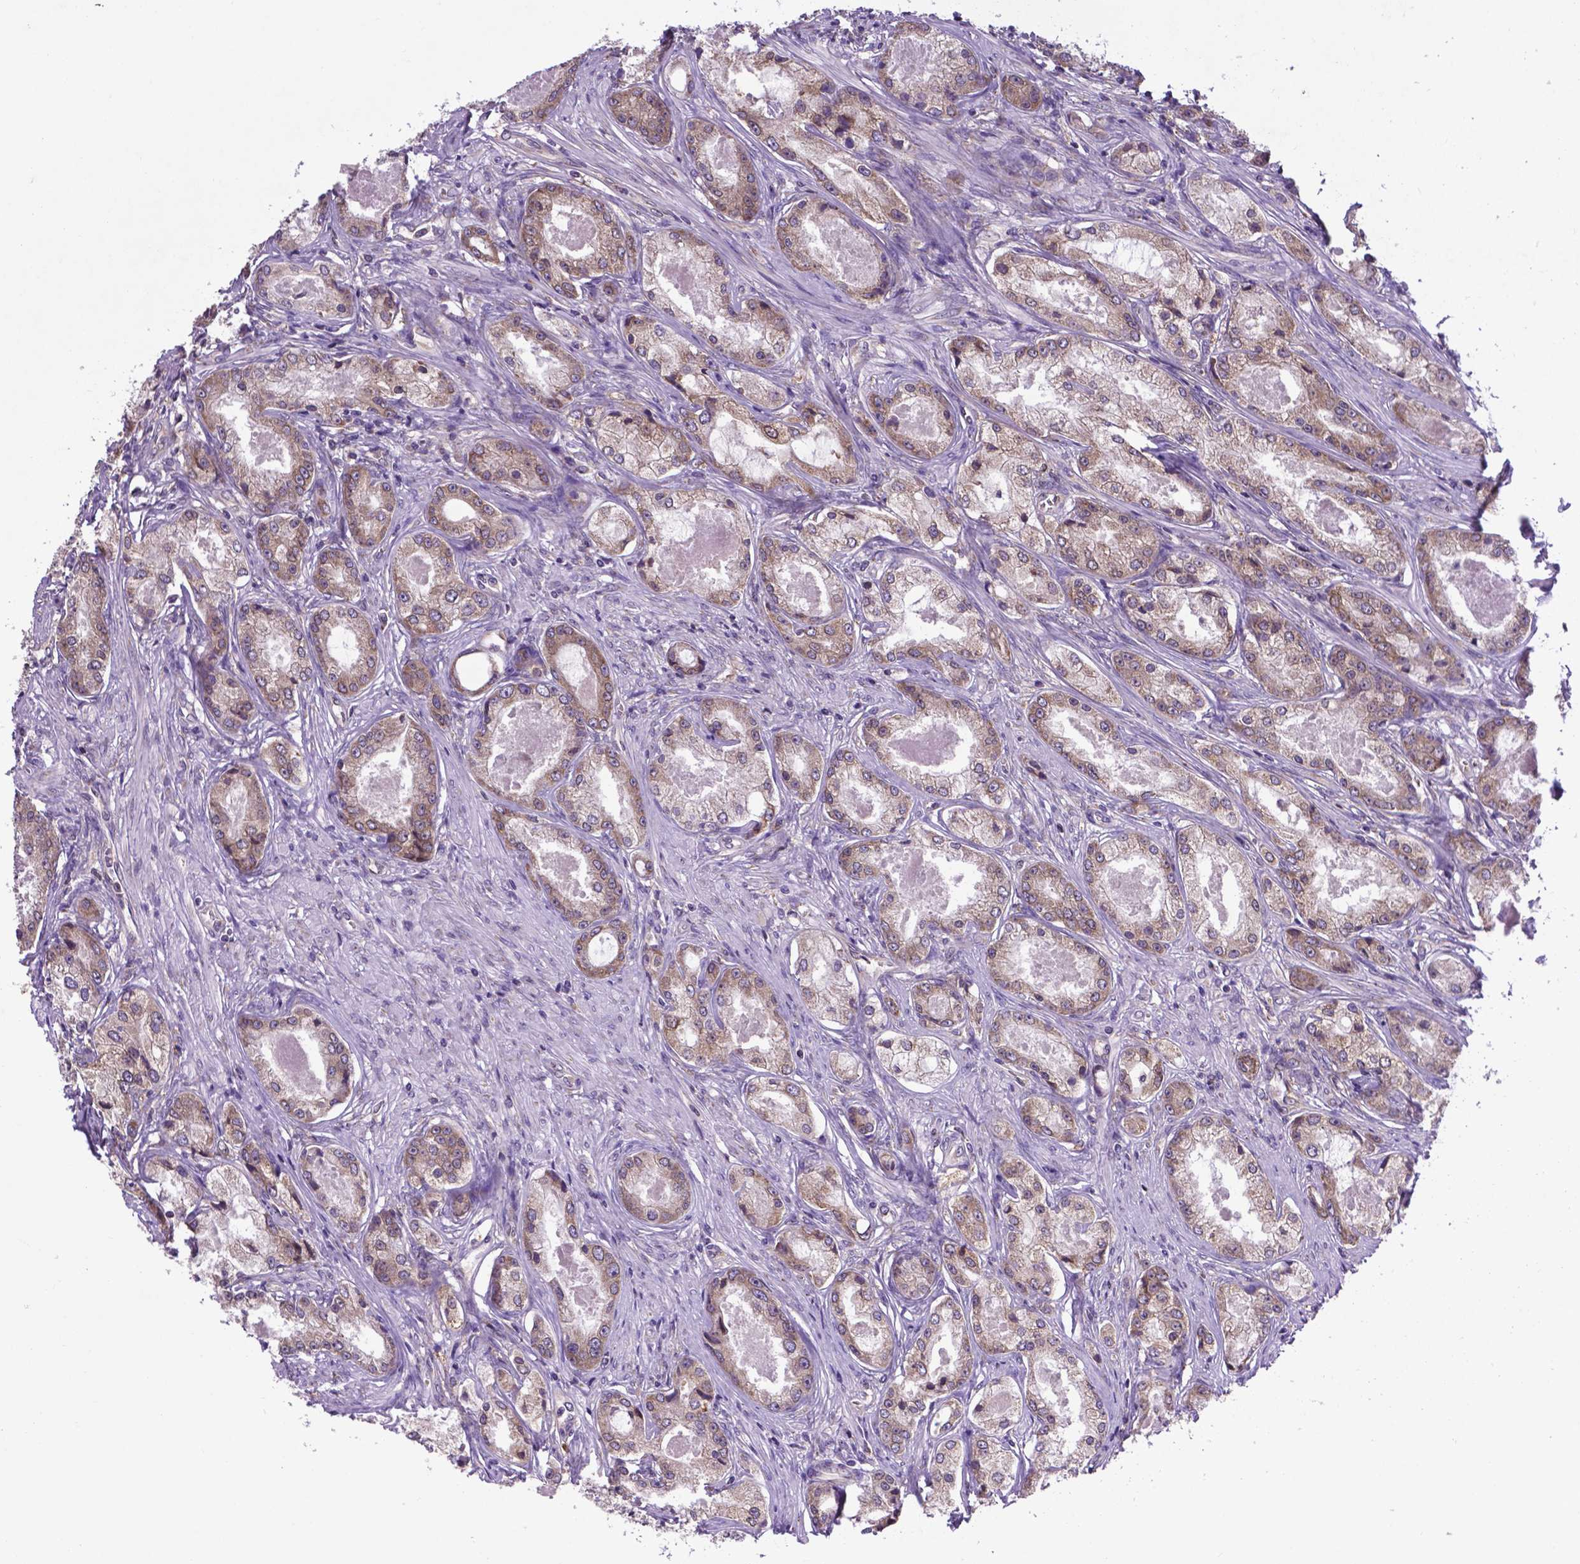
{"staining": {"intensity": "moderate", "quantity": "25%-75%", "location": "cytoplasmic/membranous"}, "tissue": "prostate cancer", "cell_type": "Tumor cells", "image_type": "cancer", "snomed": [{"axis": "morphology", "description": "Adenocarcinoma, Low grade"}, {"axis": "topography", "description": "Prostate"}], "caption": "Prostate cancer (adenocarcinoma (low-grade)) was stained to show a protein in brown. There is medium levels of moderate cytoplasmic/membranous staining in about 25%-75% of tumor cells.", "gene": "WDR83OS", "patient": {"sex": "male", "age": 68}}